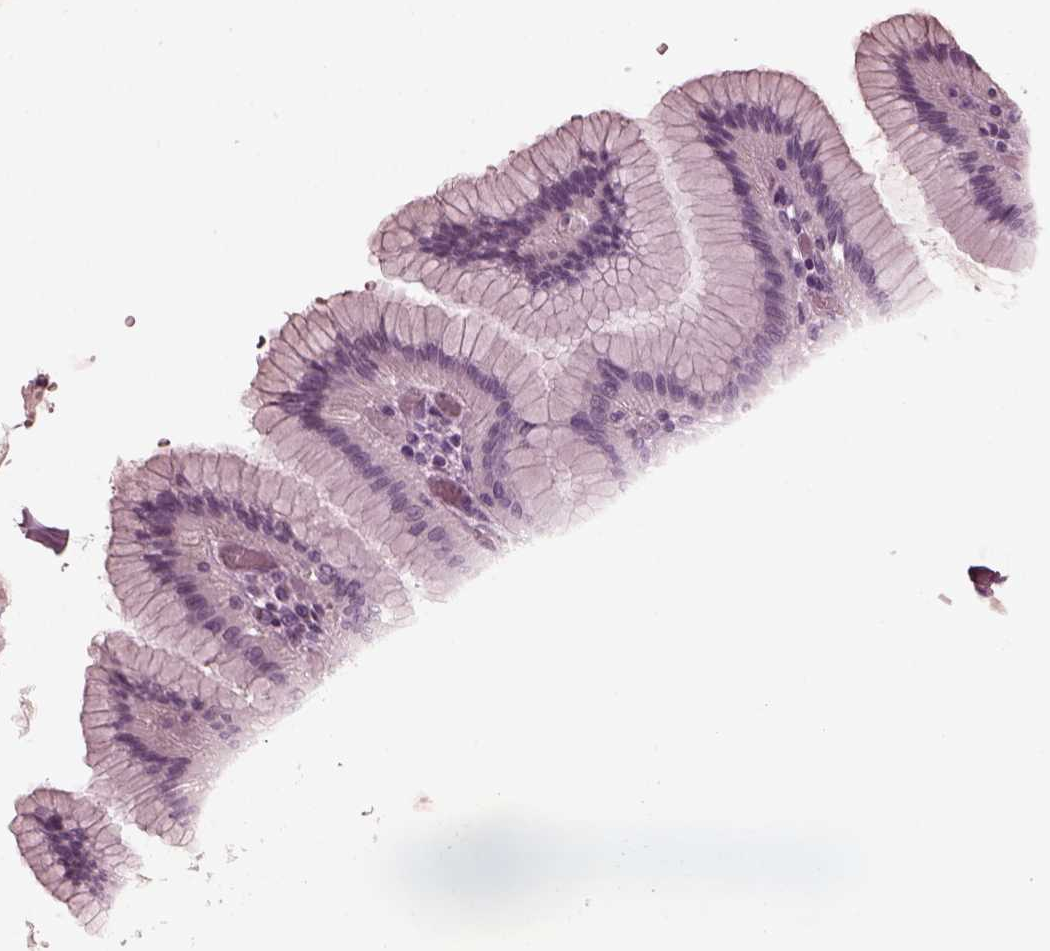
{"staining": {"intensity": "negative", "quantity": "none", "location": "none"}, "tissue": "stomach", "cell_type": "Glandular cells", "image_type": "normal", "snomed": [{"axis": "morphology", "description": "Normal tissue, NOS"}, {"axis": "morphology", "description": "Adenocarcinoma, NOS"}, {"axis": "morphology", "description": "Adenocarcinoma, High grade"}, {"axis": "topography", "description": "Stomach, upper"}, {"axis": "topography", "description": "Stomach"}], "caption": "The histopathology image demonstrates no staining of glandular cells in unremarkable stomach. Nuclei are stained in blue.", "gene": "CGA", "patient": {"sex": "female", "age": 65}}